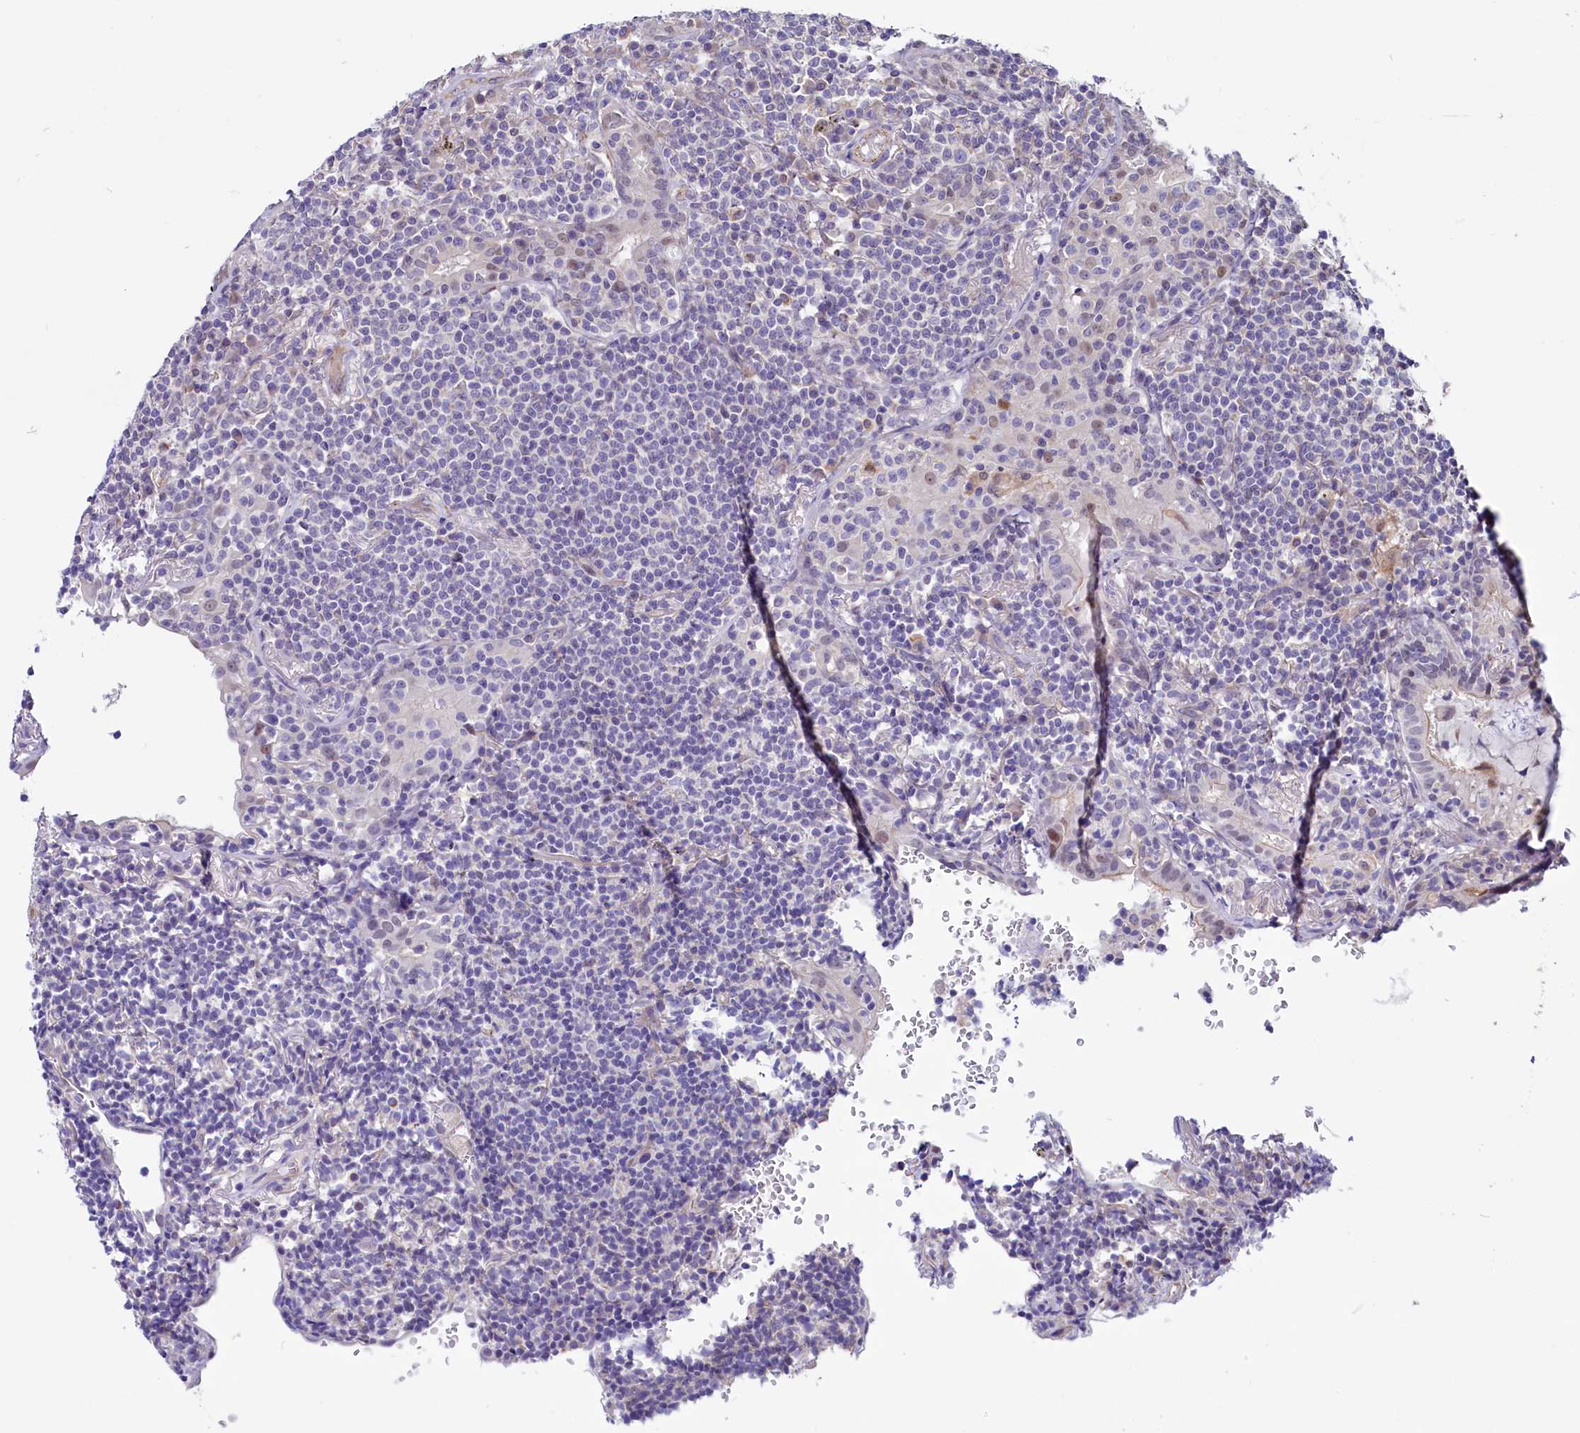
{"staining": {"intensity": "negative", "quantity": "none", "location": "none"}, "tissue": "lymphoma", "cell_type": "Tumor cells", "image_type": "cancer", "snomed": [{"axis": "morphology", "description": "Malignant lymphoma, non-Hodgkin's type, Low grade"}, {"axis": "topography", "description": "Lung"}], "caption": "Protein analysis of lymphoma displays no significant staining in tumor cells.", "gene": "PDILT", "patient": {"sex": "female", "age": 71}}